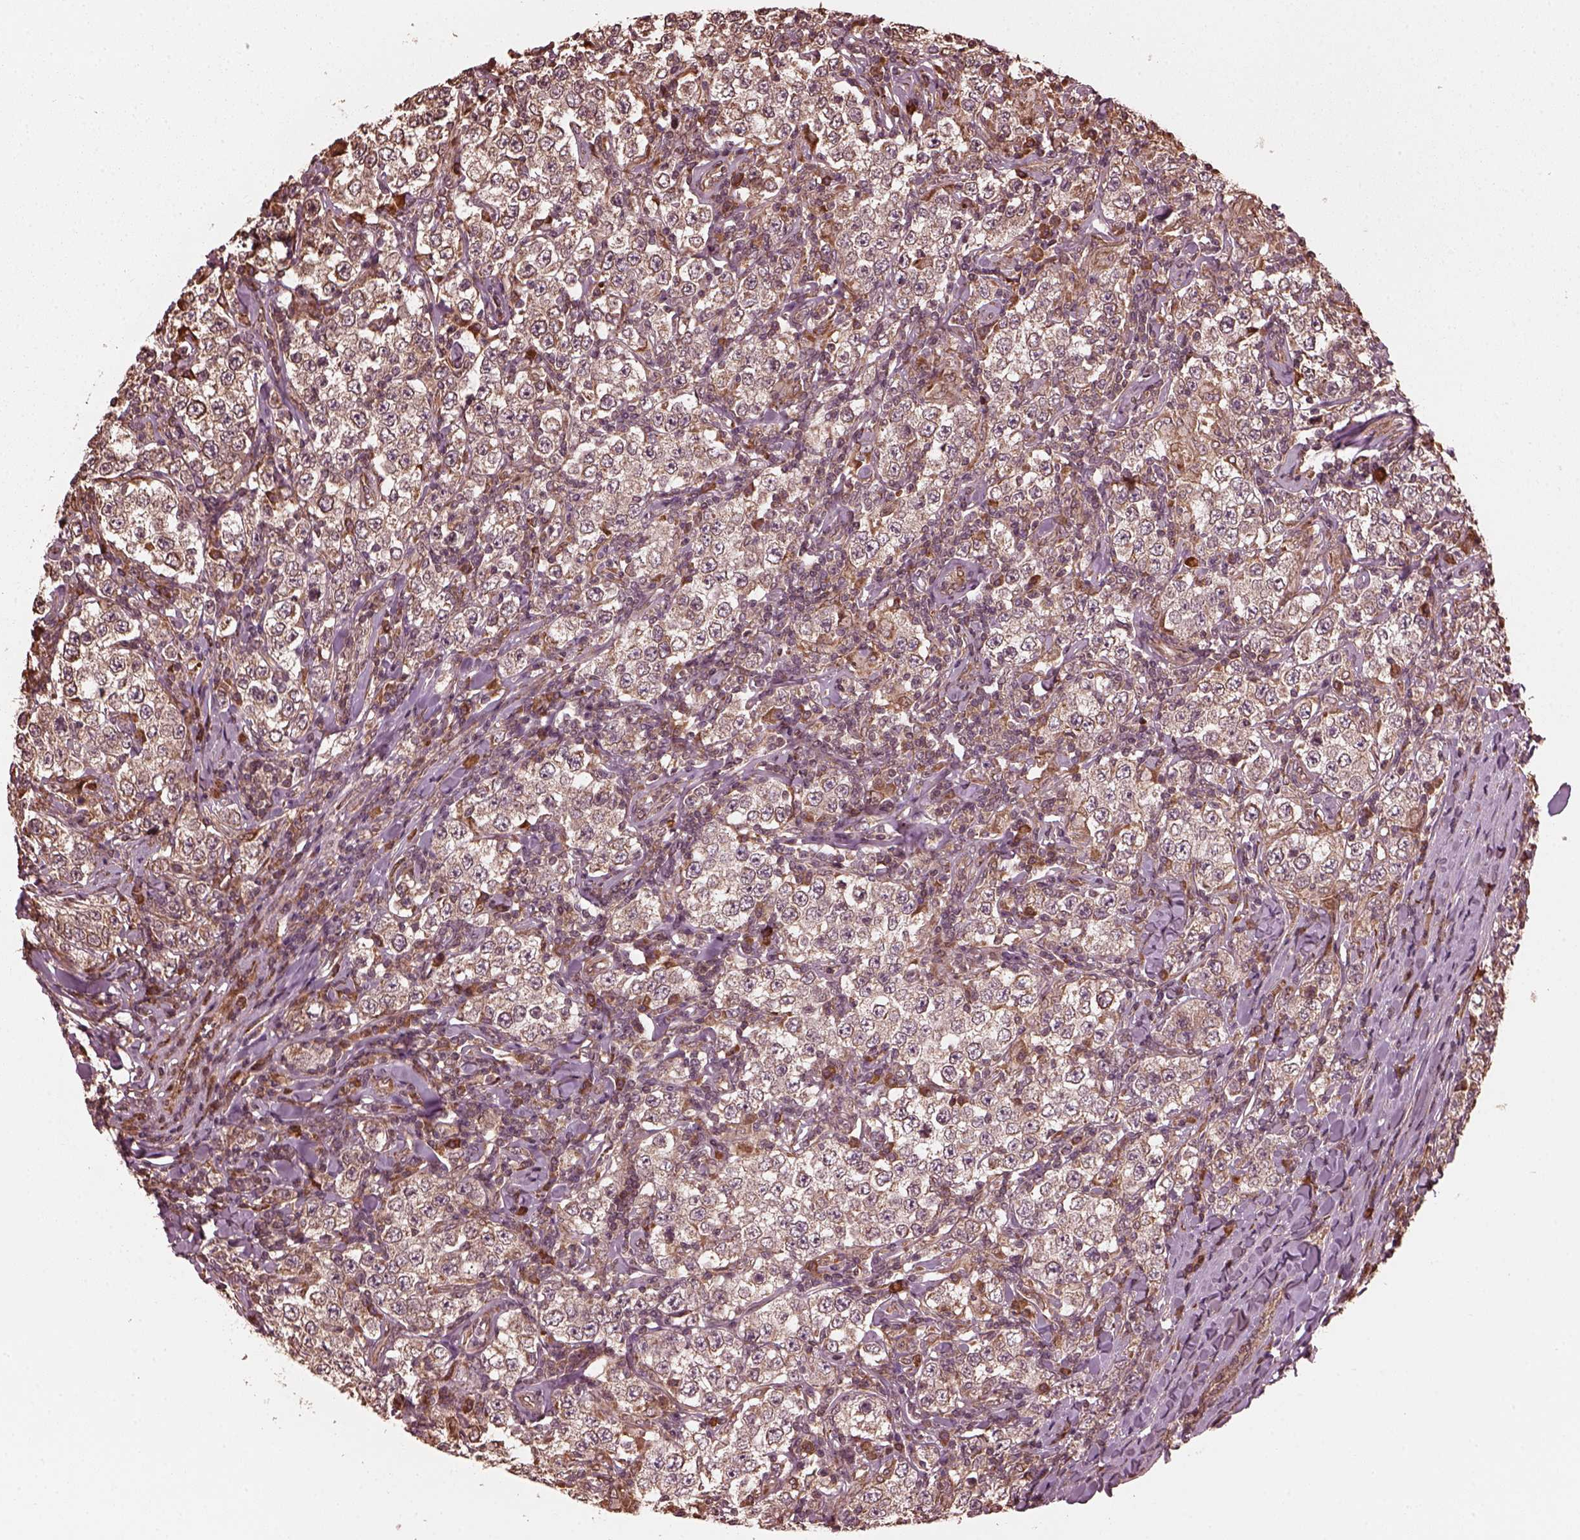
{"staining": {"intensity": "weak", "quantity": ">75%", "location": "cytoplasmic/membranous"}, "tissue": "testis cancer", "cell_type": "Tumor cells", "image_type": "cancer", "snomed": [{"axis": "morphology", "description": "Seminoma, NOS"}, {"axis": "morphology", "description": "Carcinoma, Embryonal, NOS"}, {"axis": "topography", "description": "Testis"}], "caption": "A high-resolution histopathology image shows IHC staining of testis cancer, which shows weak cytoplasmic/membranous positivity in about >75% of tumor cells.", "gene": "ZNF292", "patient": {"sex": "male", "age": 41}}